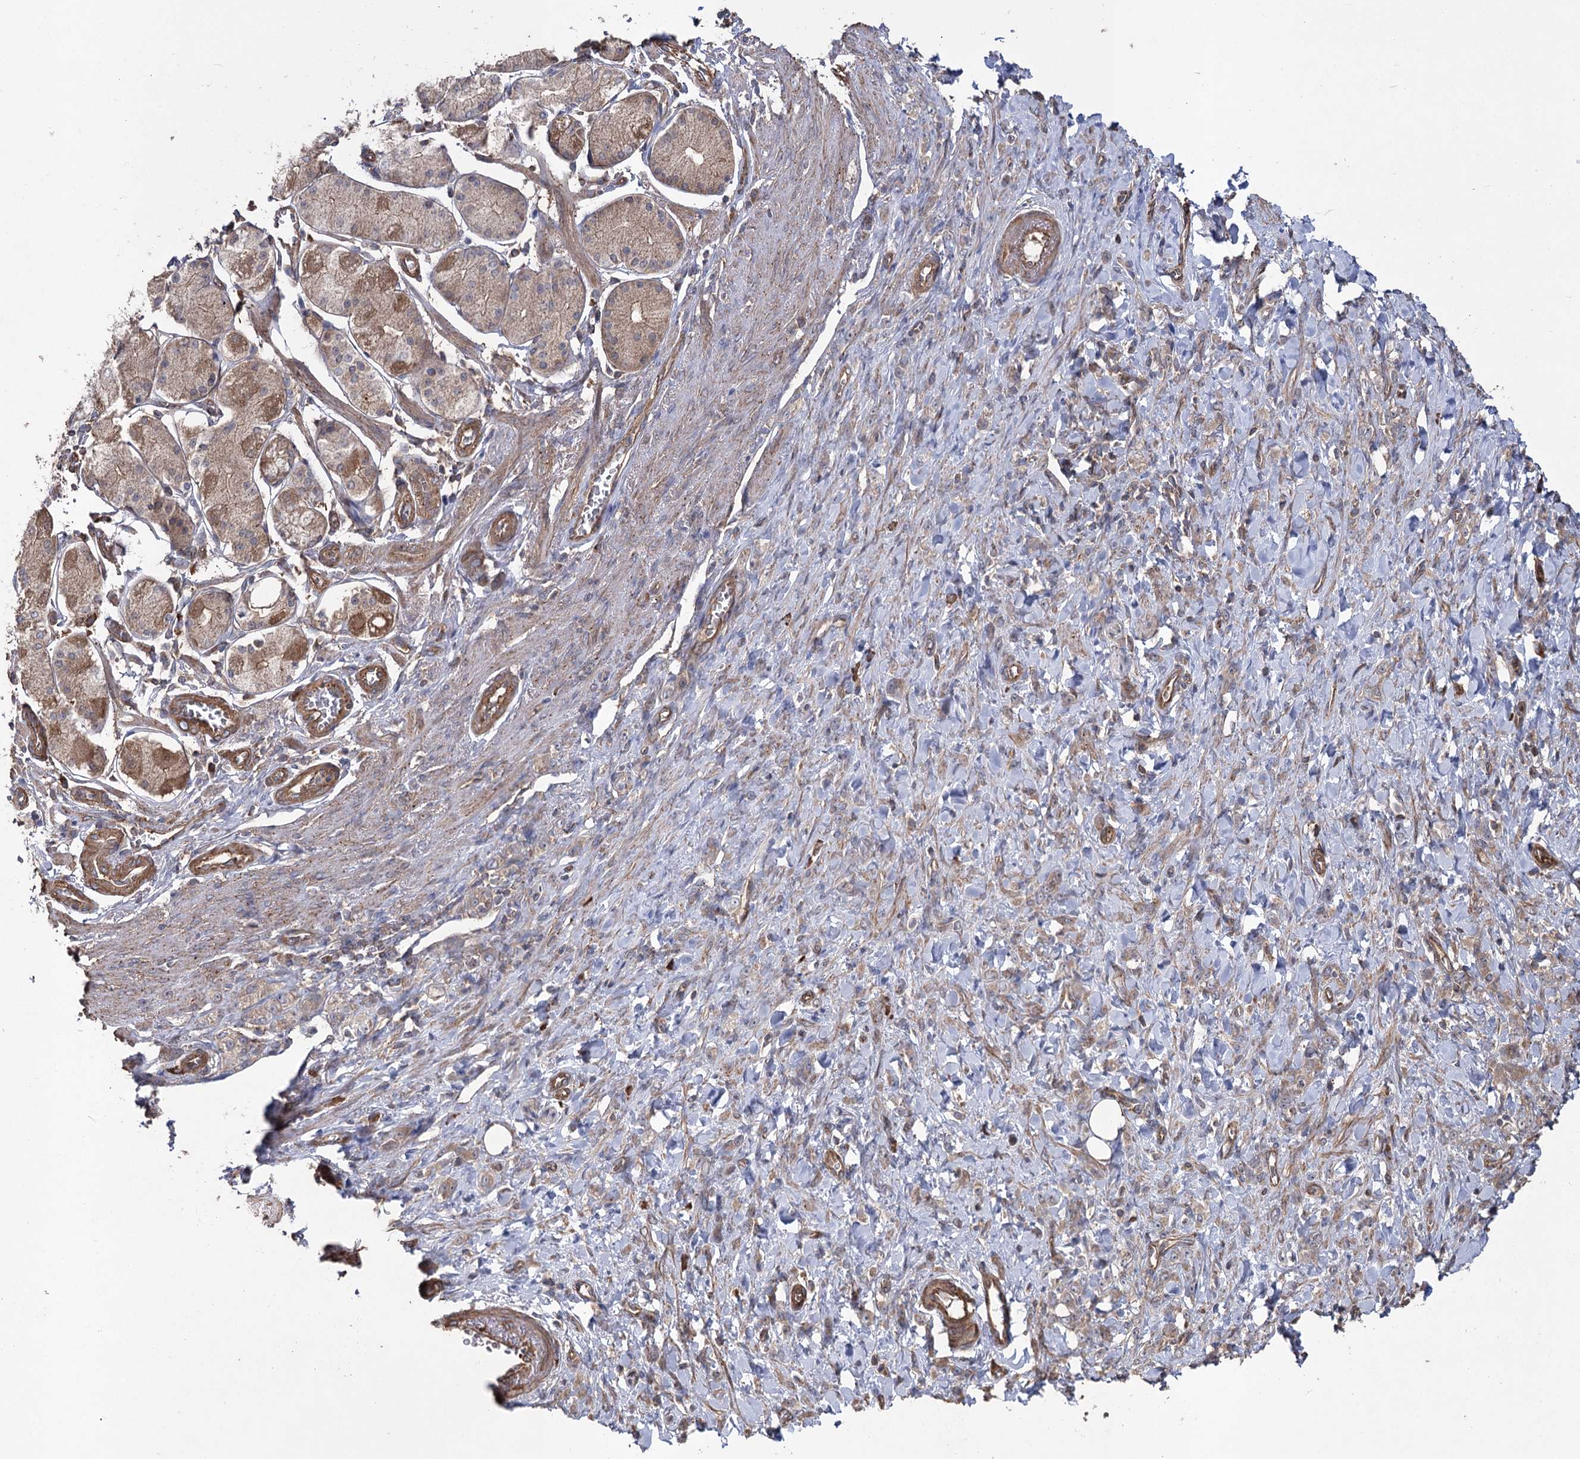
{"staining": {"intensity": "weak", "quantity": ">75%", "location": "cytoplasmic/membranous"}, "tissue": "stomach cancer", "cell_type": "Tumor cells", "image_type": "cancer", "snomed": [{"axis": "morphology", "description": "Normal tissue, NOS"}, {"axis": "morphology", "description": "Adenocarcinoma, NOS"}, {"axis": "topography", "description": "Stomach"}], "caption": "A brown stain highlights weak cytoplasmic/membranous staining of a protein in stomach adenocarcinoma tumor cells.", "gene": "LARS2", "patient": {"sex": "male", "age": 82}}